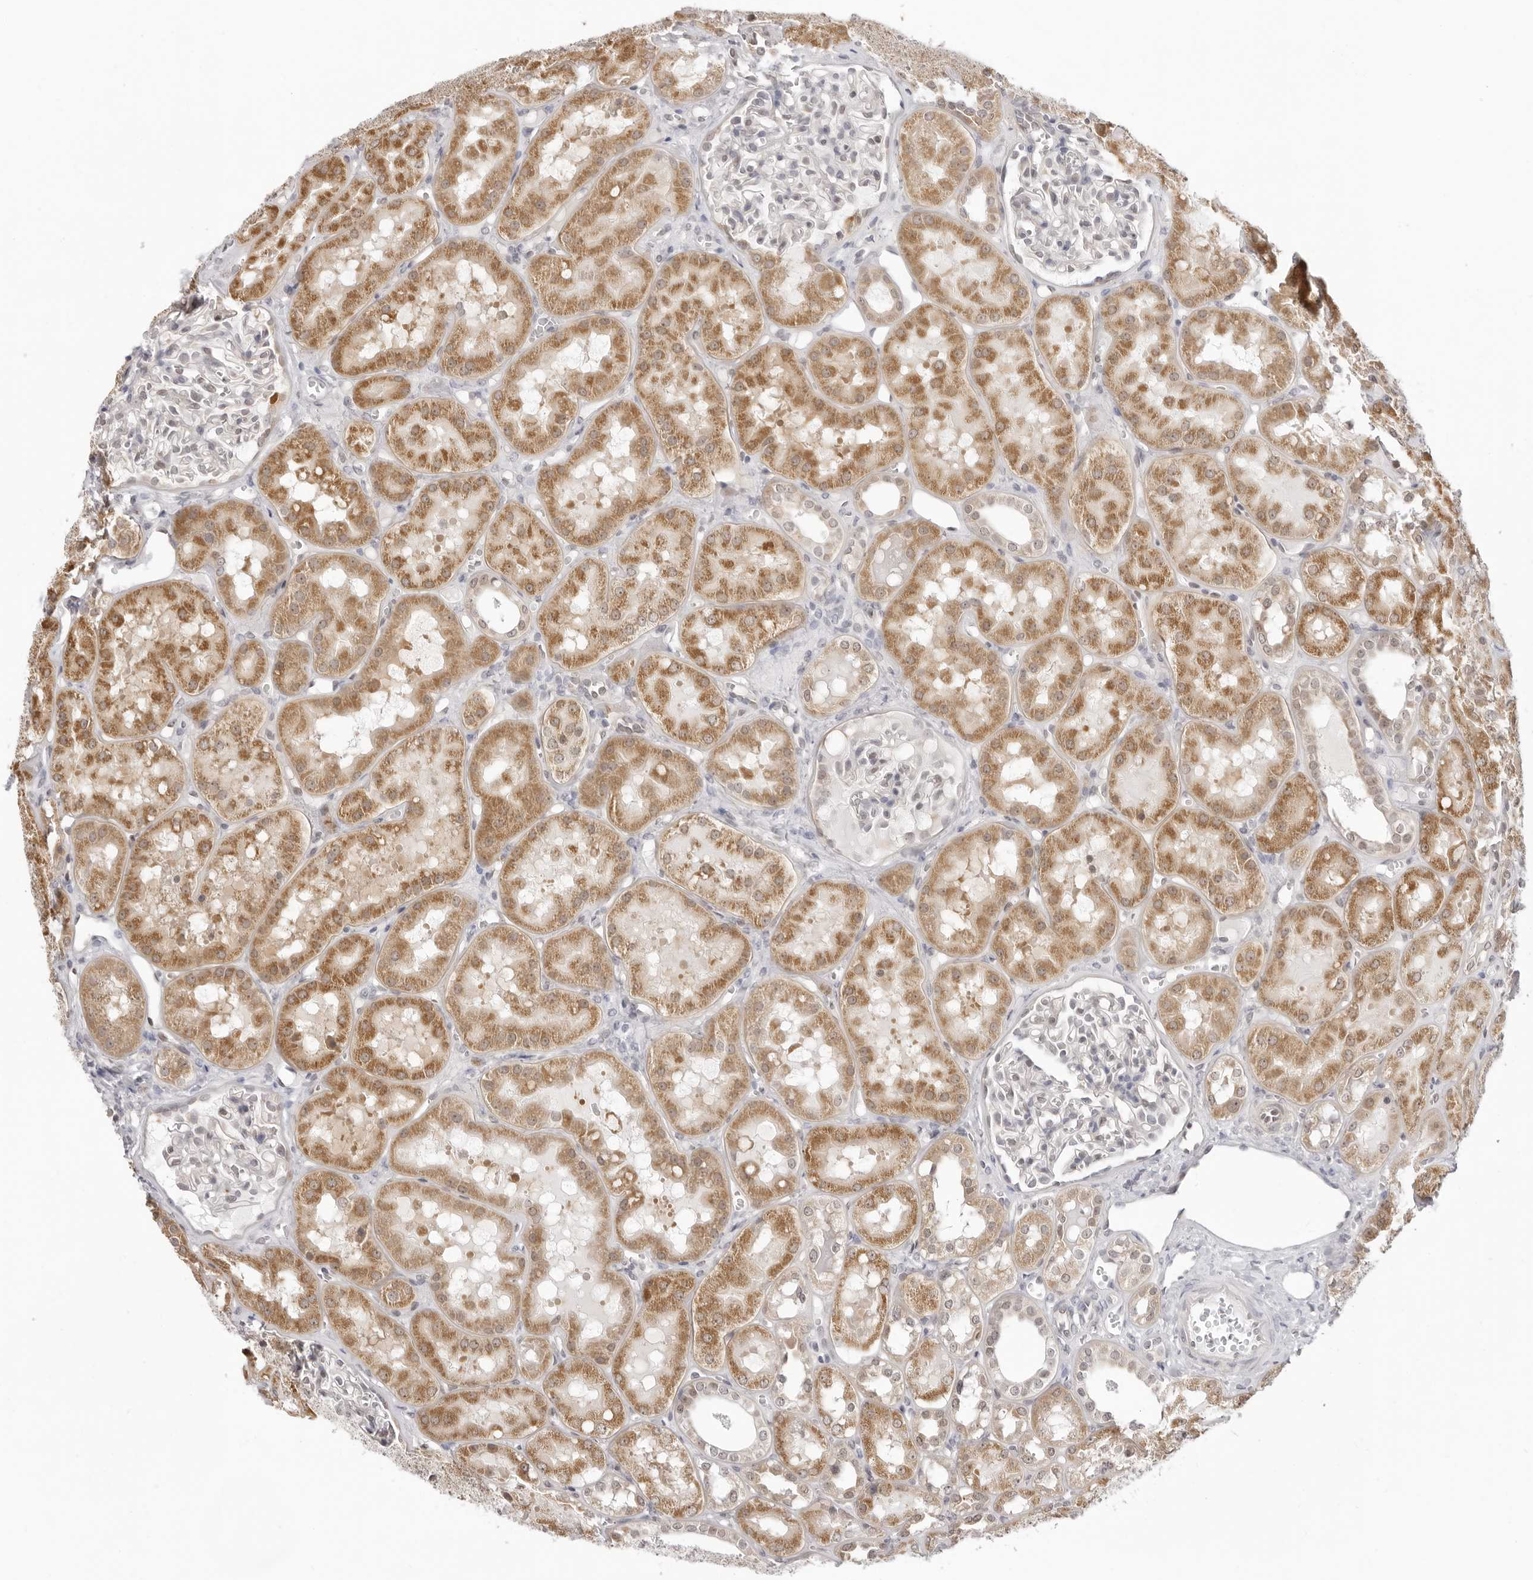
{"staining": {"intensity": "negative", "quantity": "none", "location": "none"}, "tissue": "kidney", "cell_type": "Cells in glomeruli", "image_type": "normal", "snomed": [{"axis": "morphology", "description": "Normal tissue, NOS"}, {"axis": "topography", "description": "Kidney"}], "caption": "Histopathology image shows no significant protein expression in cells in glomeruli of normal kidney.", "gene": "FDPS", "patient": {"sex": "male", "age": 16}}